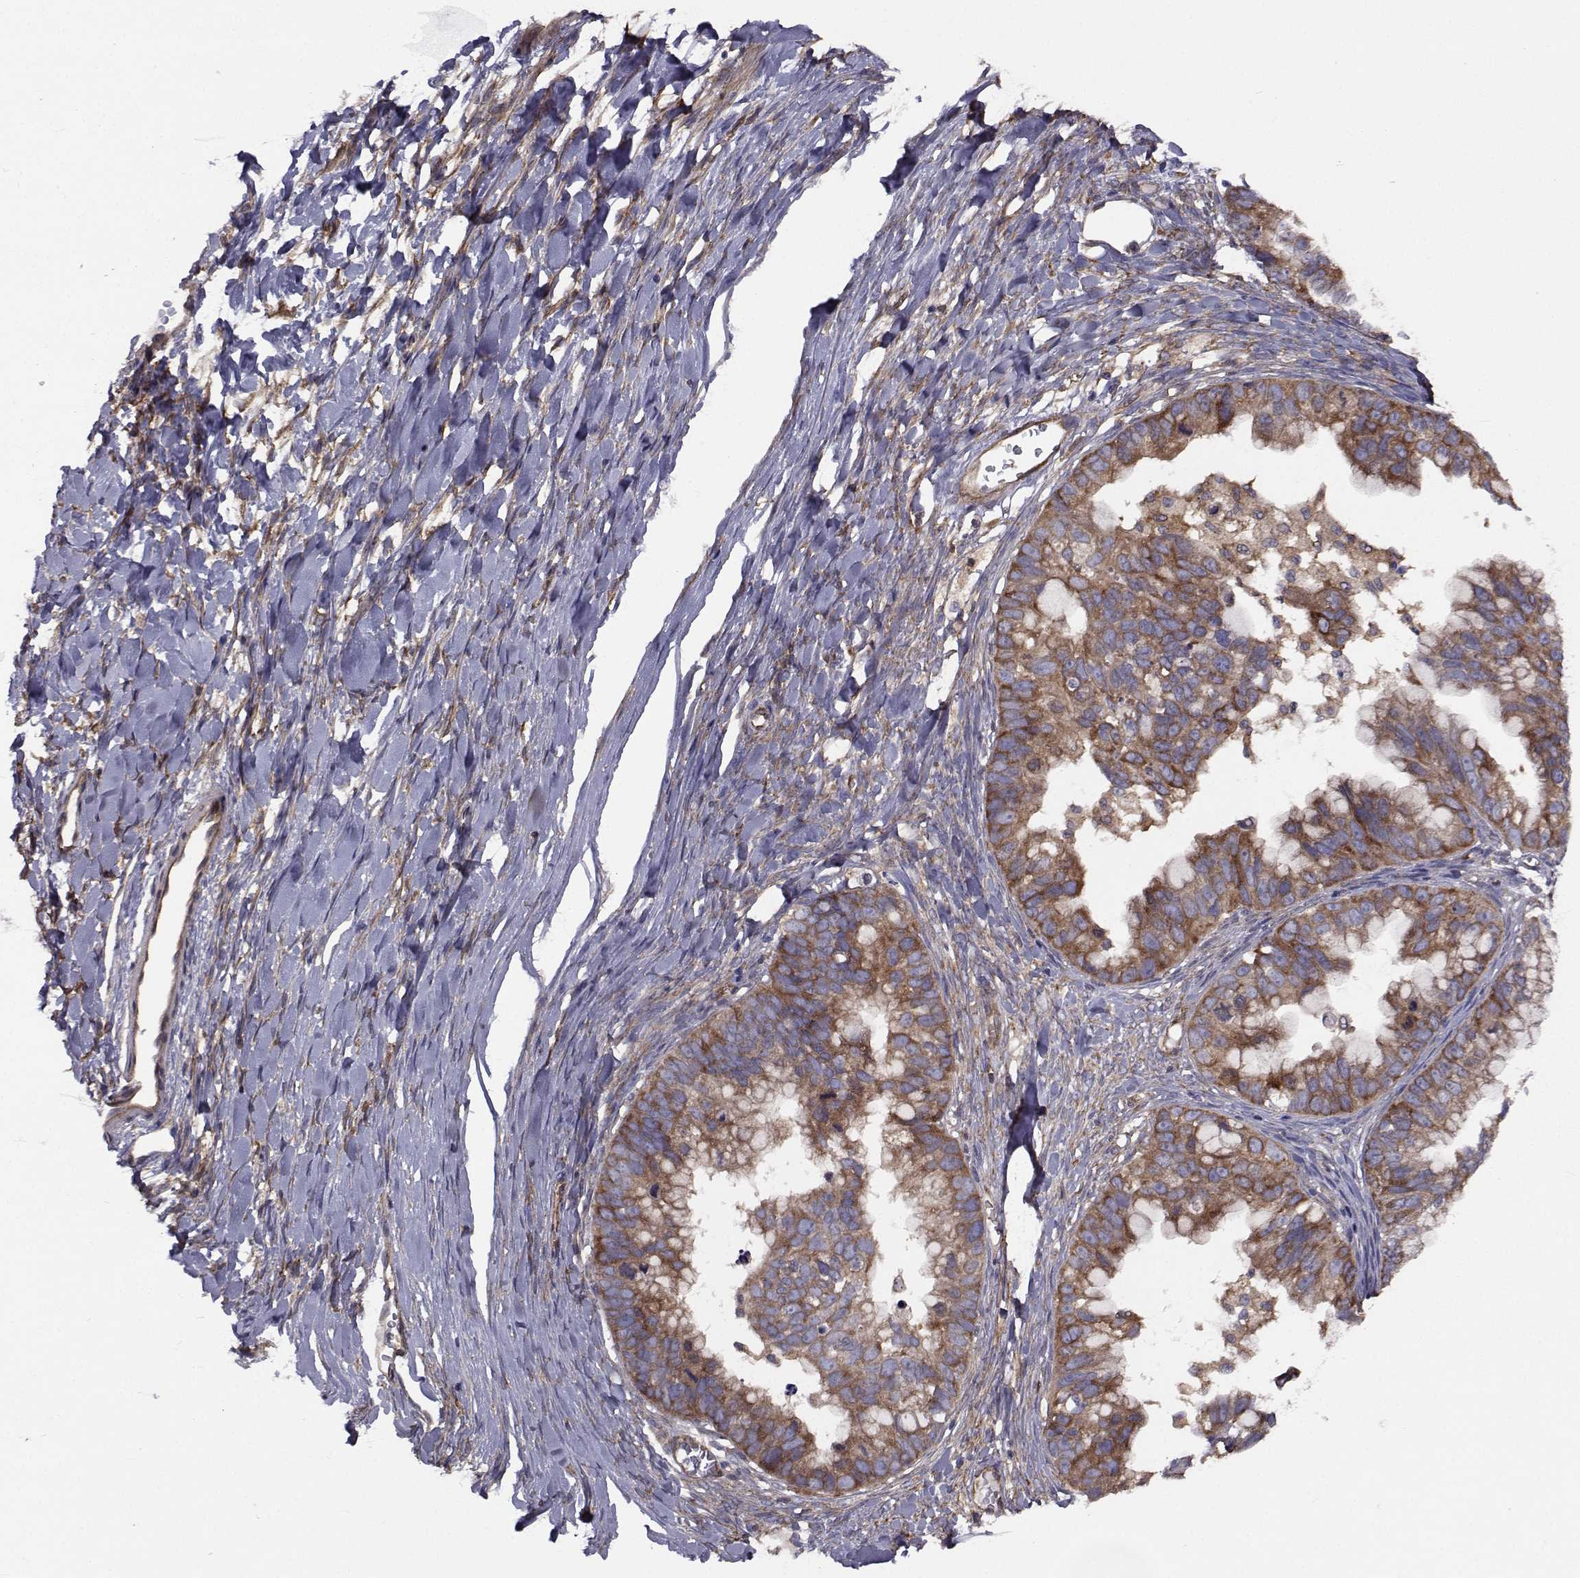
{"staining": {"intensity": "strong", "quantity": ">75%", "location": "cytoplasmic/membranous"}, "tissue": "ovarian cancer", "cell_type": "Tumor cells", "image_type": "cancer", "snomed": [{"axis": "morphology", "description": "Cystadenocarcinoma, mucinous, NOS"}, {"axis": "topography", "description": "Ovary"}], "caption": "Immunohistochemical staining of ovarian cancer displays strong cytoplasmic/membranous protein positivity in about >75% of tumor cells.", "gene": "TRIP10", "patient": {"sex": "female", "age": 76}}